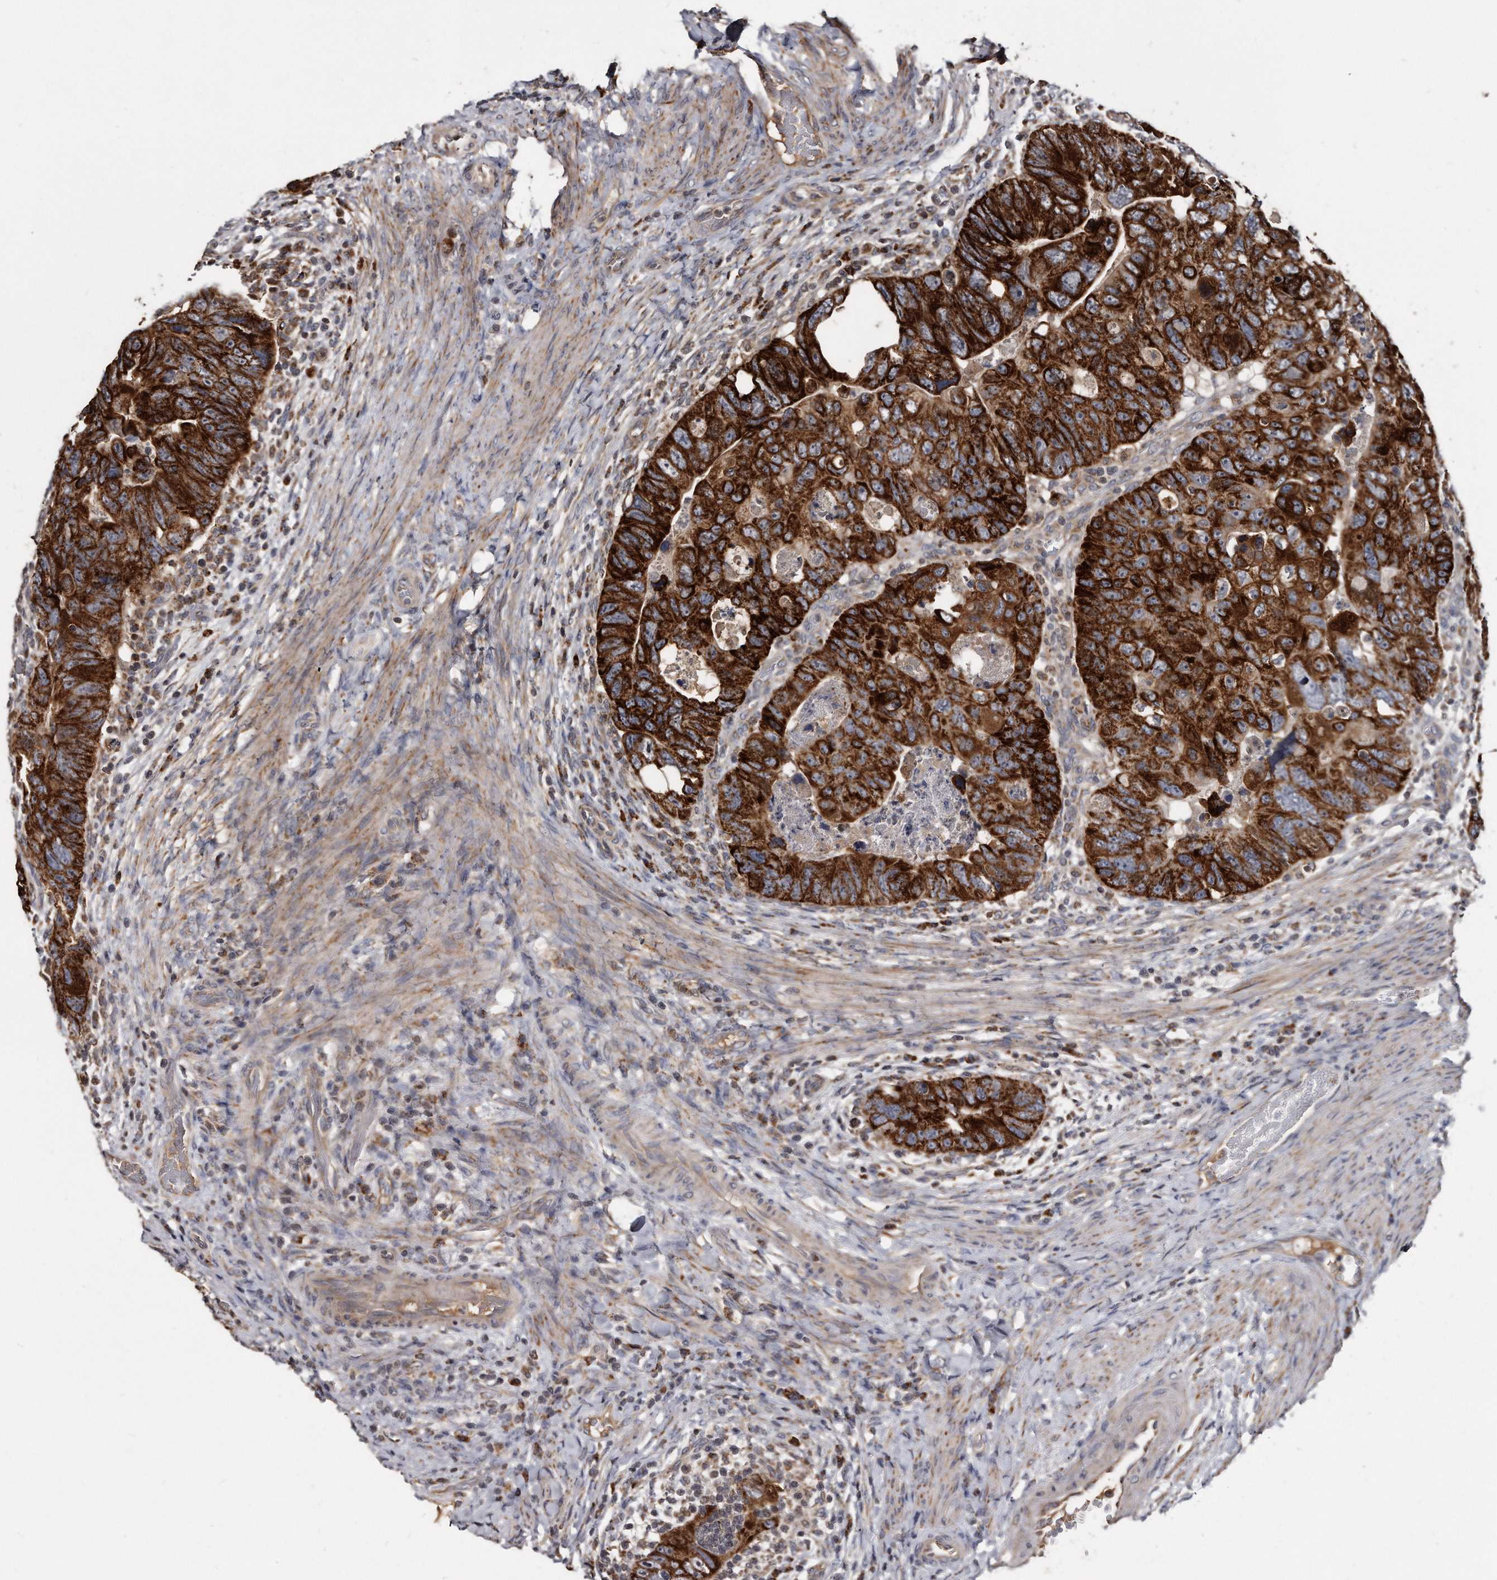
{"staining": {"intensity": "strong", "quantity": ">75%", "location": "cytoplasmic/membranous"}, "tissue": "colorectal cancer", "cell_type": "Tumor cells", "image_type": "cancer", "snomed": [{"axis": "morphology", "description": "Adenocarcinoma, NOS"}, {"axis": "topography", "description": "Rectum"}], "caption": "Adenocarcinoma (colorectal) stained with IHC demonstrates strong cytoplasmic/membranous expression in about >75% of tumor cells.", "gene": "FAM136A", "patient": {"sex": "male", "age": 59}}